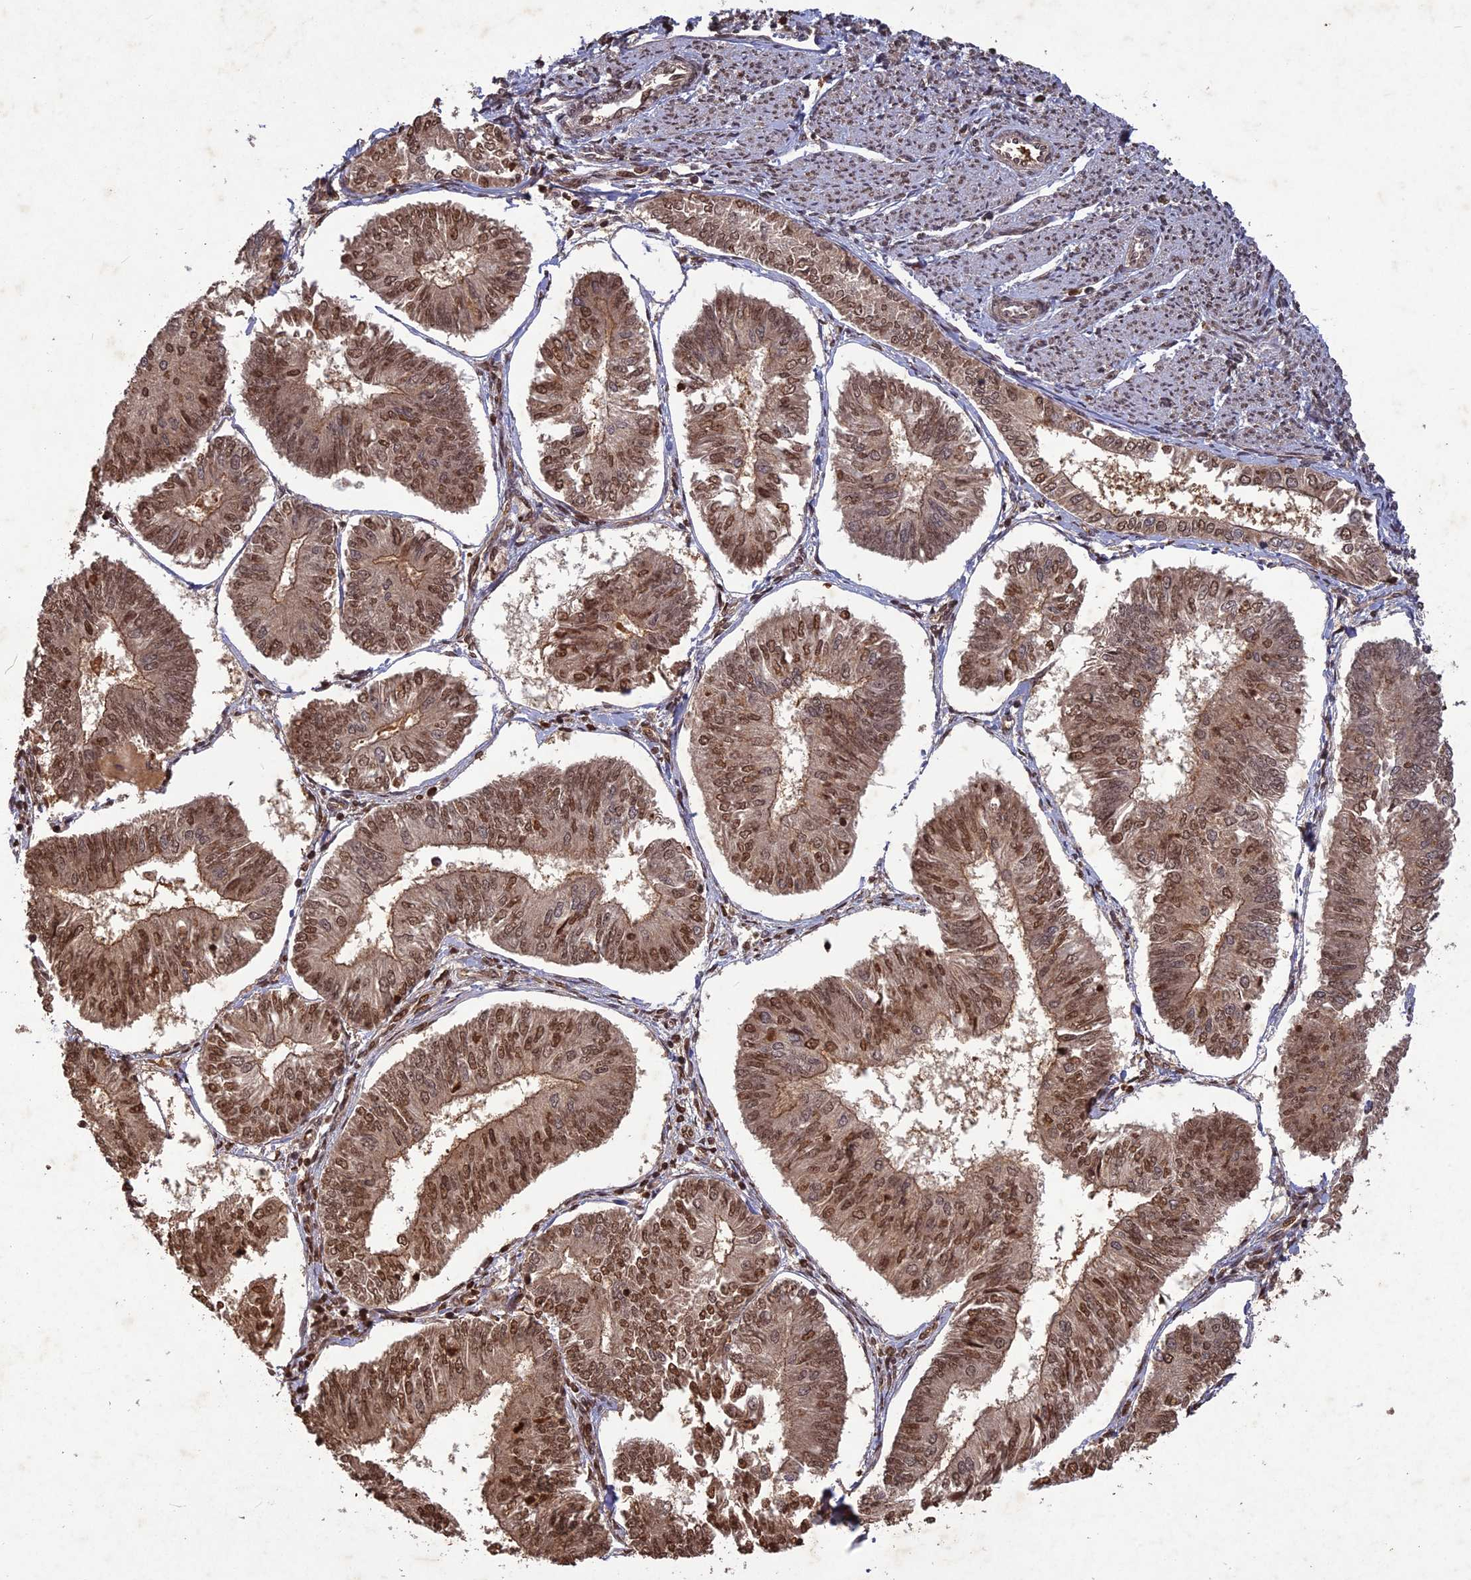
{"staining": {"intensity": "moderate", "quantity": ">75%", "location": "cytoplasmic/membranous,nuclear"}, "tissue": "endometrial cancer", "cell_type": "Tumor cells", "image_type": "cancer", "snomed": [{"axis": "morphology", "description": "Adenocarcinoma, NOS"}, {"axis": "topography", "description": "Endometrium"}], "caption": "Immunohistochemical staining of adenocarcinoma (endometrial) exhibits moderate cytoplasmic/membranous and nuclear protein expression in about >75% of tumor cells. (brown staining indicates protein expression, while blue staining denotes nuclei).", "gene": "SRMS", "patient": {"sex": "female", "age": 58}}